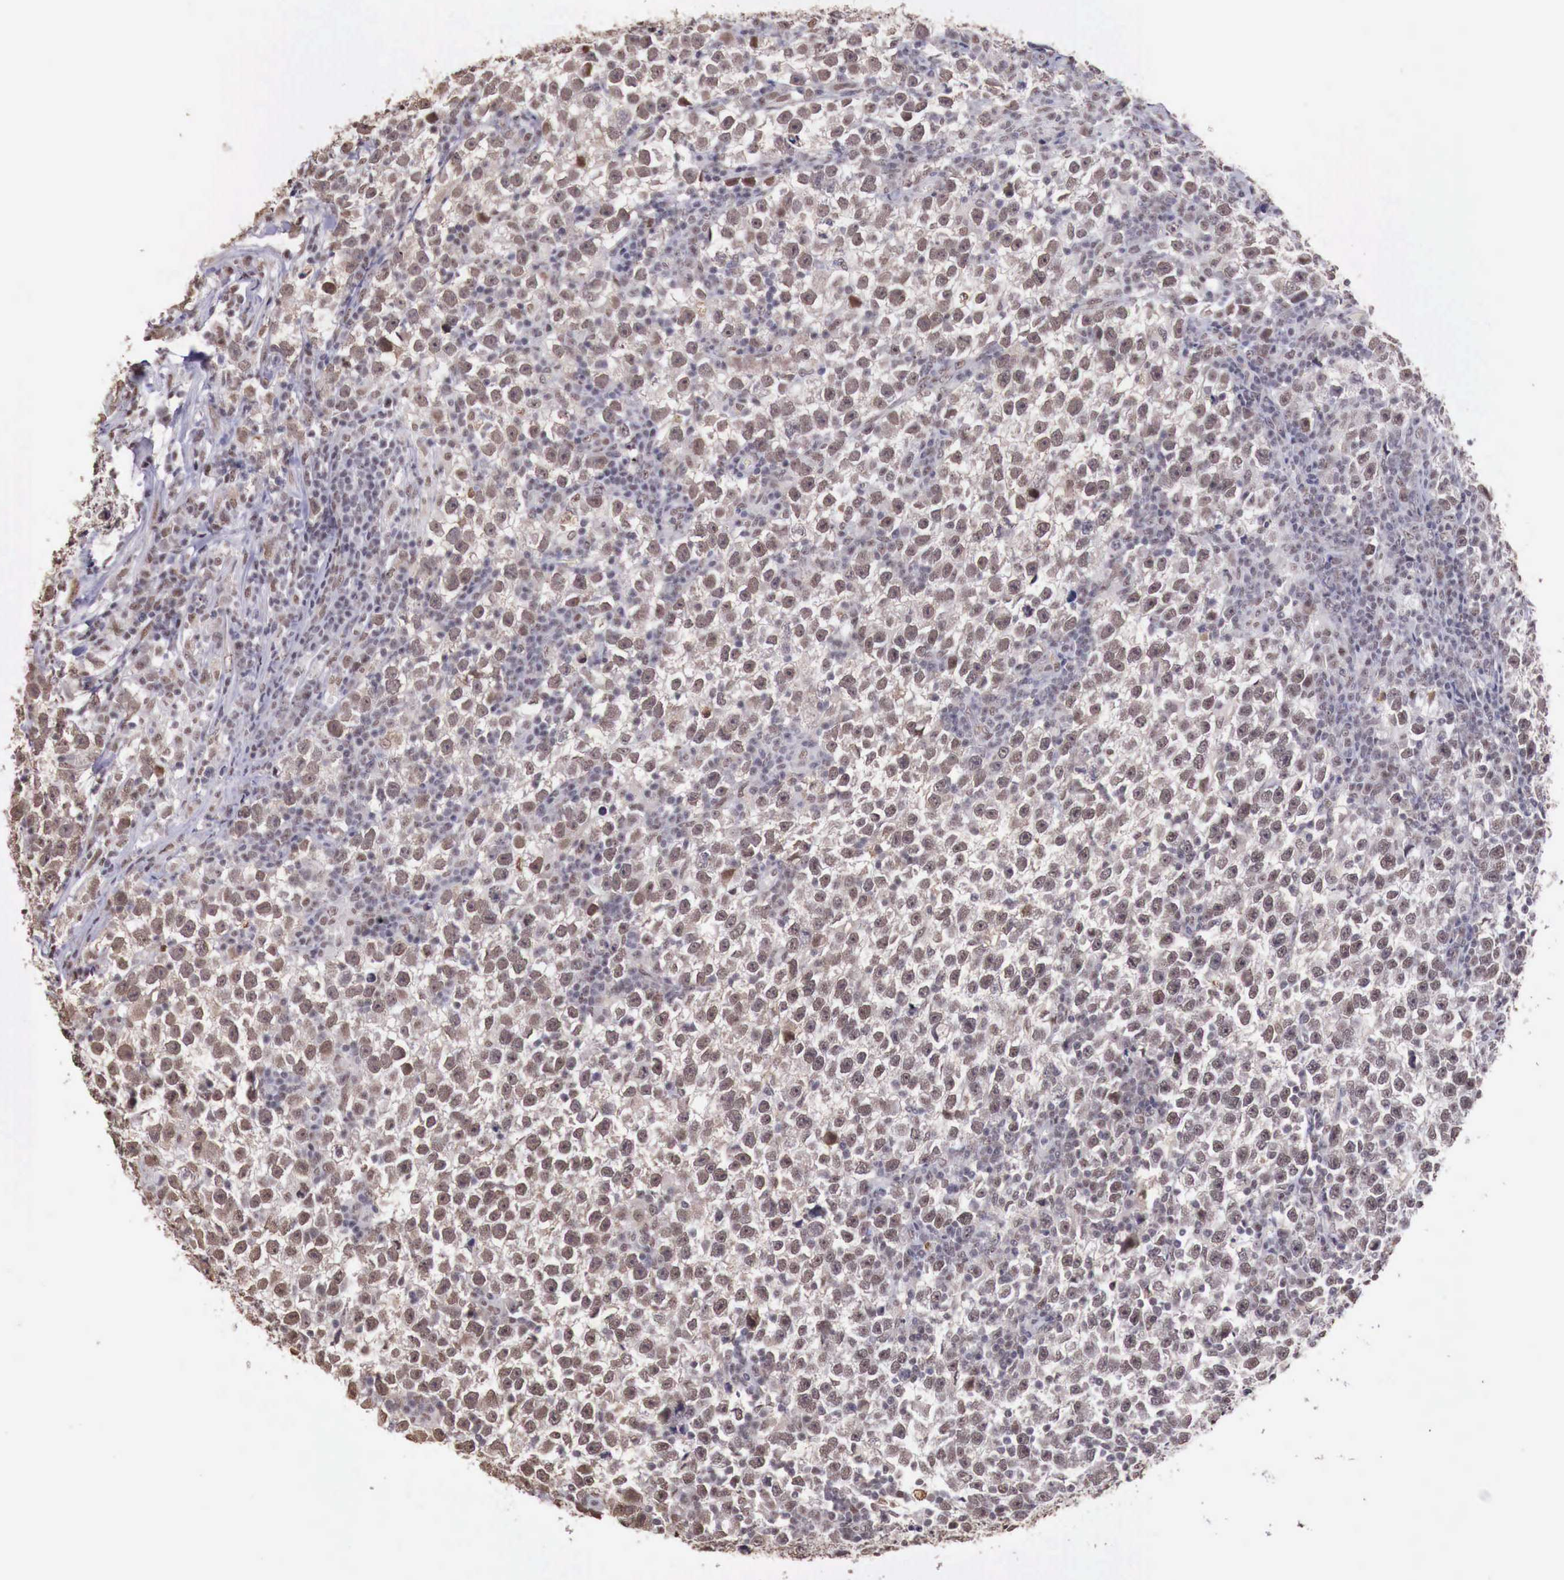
{"staining": {"intensity": "moderate", "quantity": ">75%", "location": "cytoplasmic/membranous,nuclear"}, "tissue": "testis cancer", "cell_type": "Tumor cells", "image_type": "cancer", "snomed": [{"axis": "morphology", "description": "Seminoma, NOS"}, {"axis": "topography", "description": "Testis"}], "caption": "Testis cancer (seminoma) stained with a brown dye displays moderate cytoplasmic/membranous and nuclear positive staining in approximately >75% of tumor cells.", "gene": "FOXP2", "patient": {"sex": "male", "age": 43}}